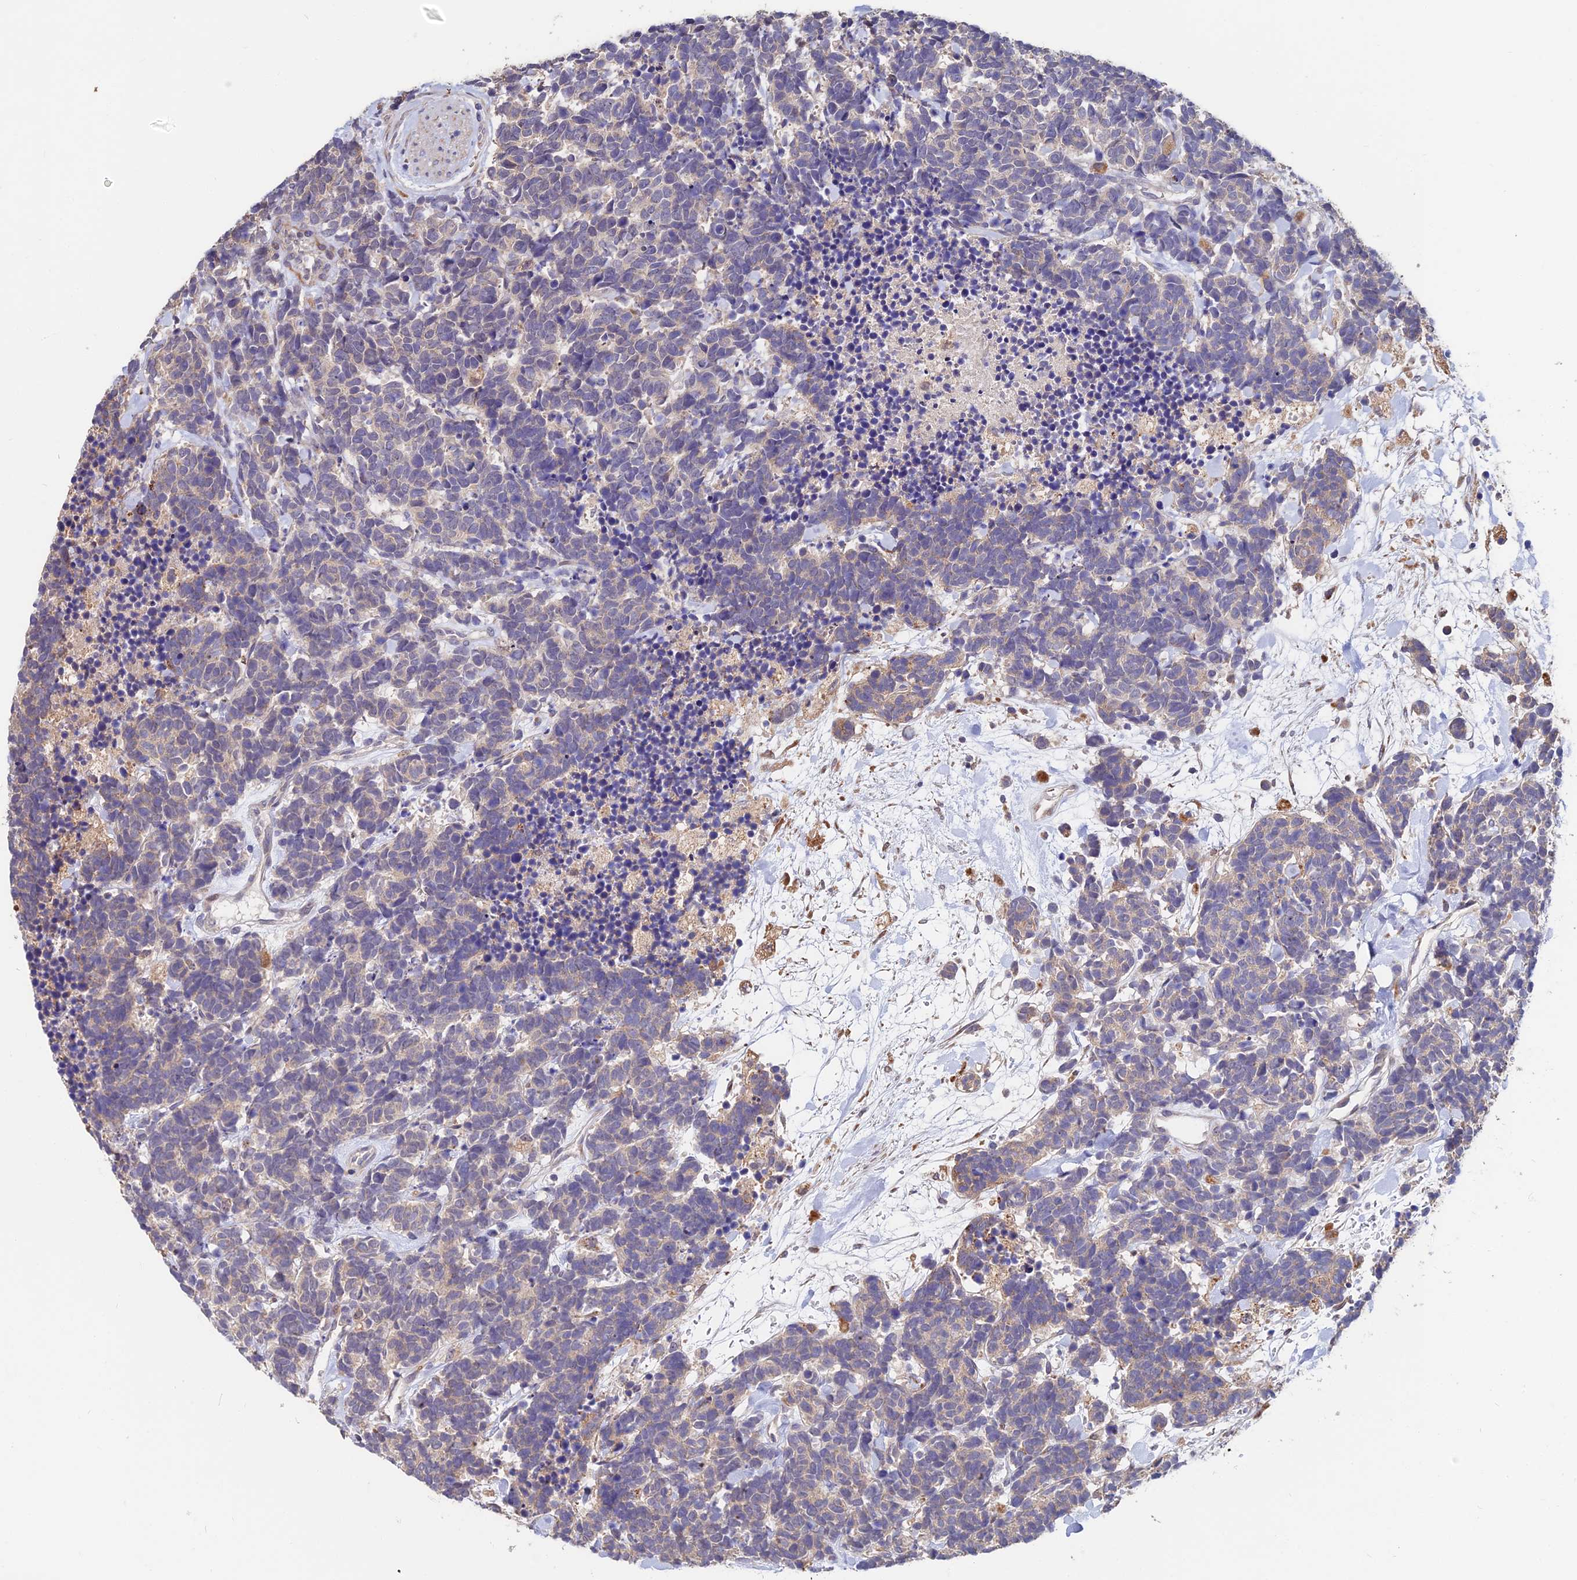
{"staining": {"intensity": "weak", "quantity": "<25%", "location": "cytoplasmic/membranous"}, "tissue": "carcinoid", "cell_type": "Tumor cells", "image_type": "cancer", "snomed": [{"axis": "morphology", "description": "Carcinoma, NOS"}, {"axis": "morphology", "description": "Carcinoid, malignant, NOS"}, {"axis": "topography", "description": "Prostate"}], "caption": "The immunohistochemistry histopathology image has no significant staining in tumor cells of carcinoid tissue.", "gene": "ACTR5", "patient": {"sex": "male", "age": 57}}